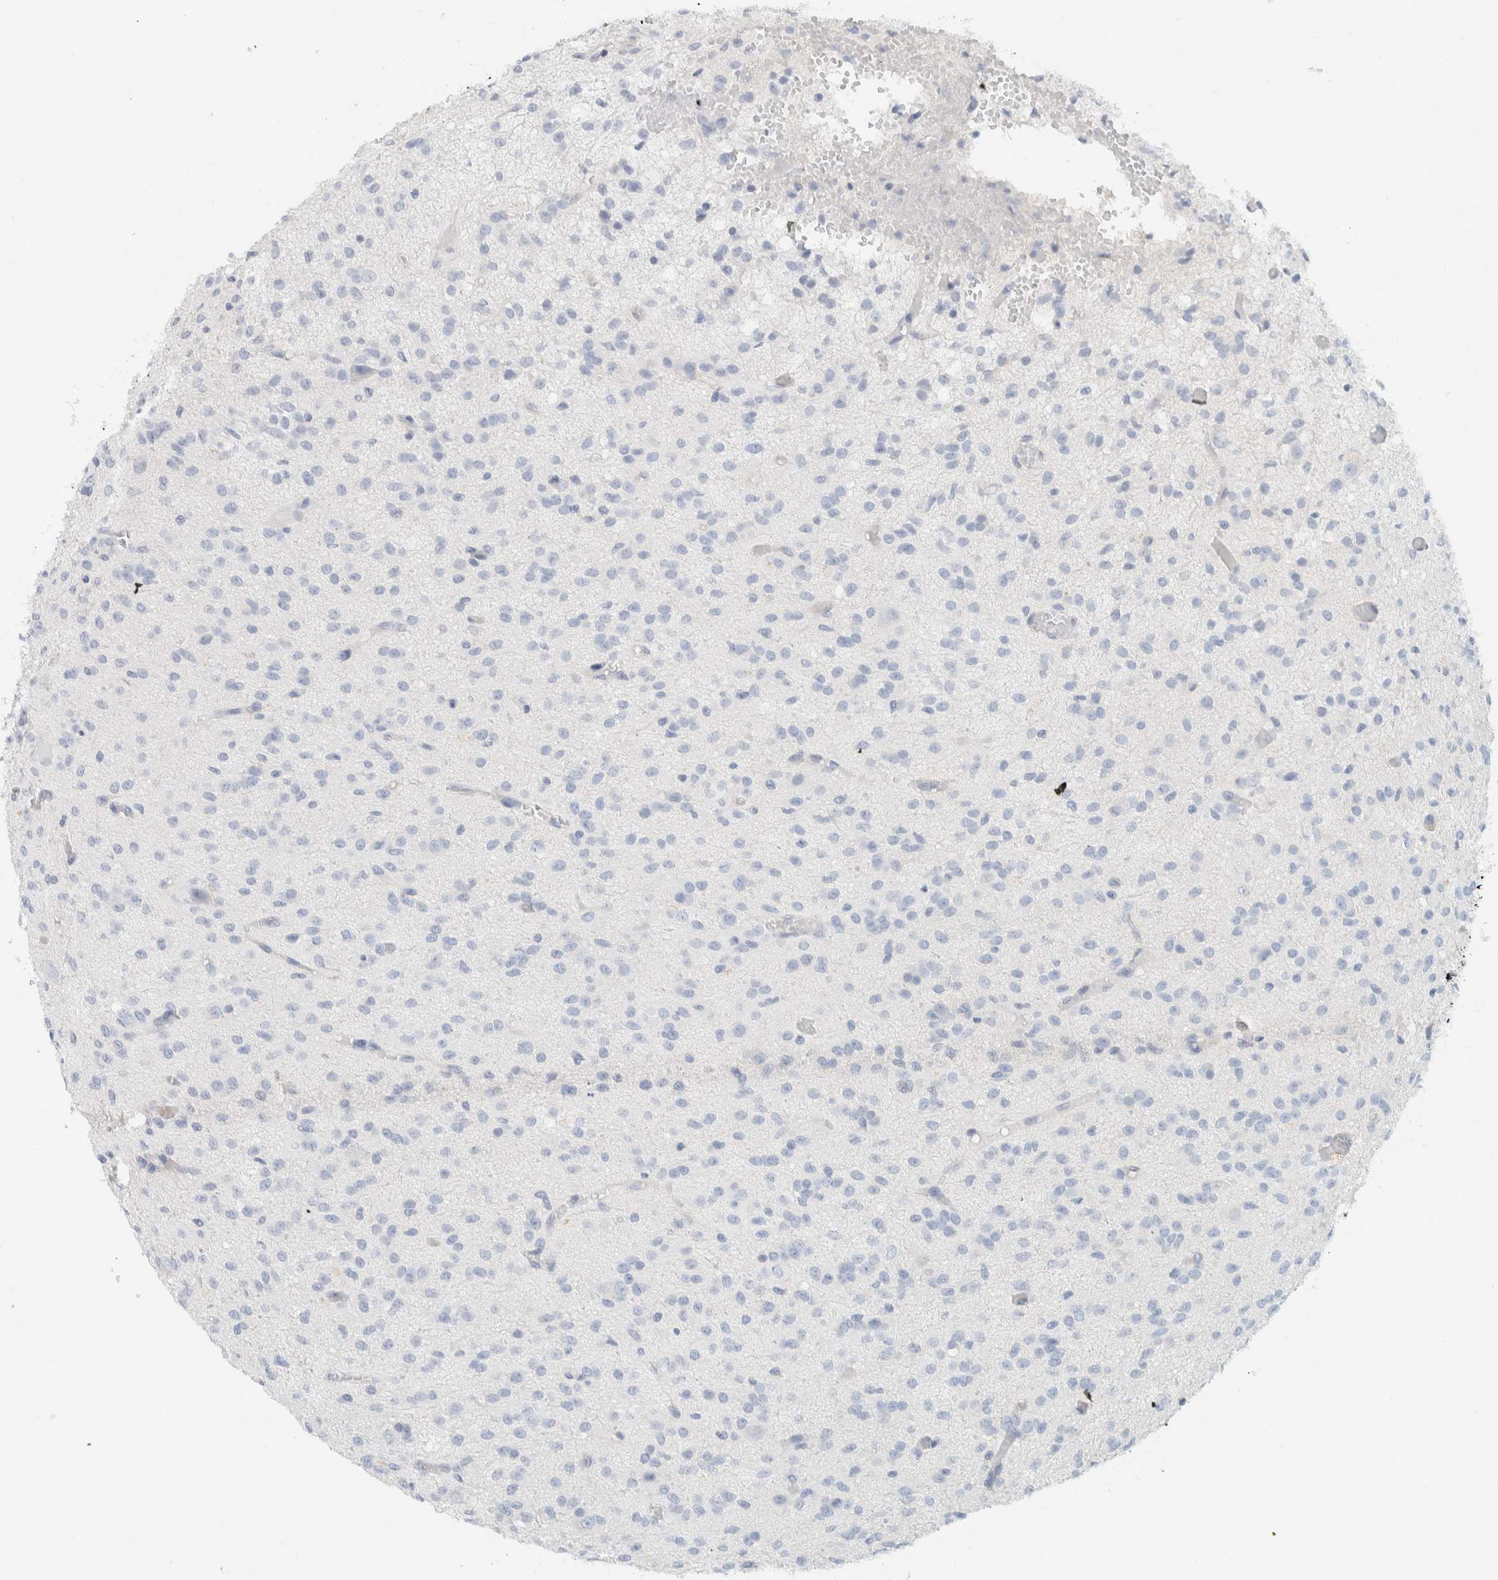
{"staining": {"intensity": "negative", "quantity": "none", "location": "none"}, "tissue": "glioma", "cell_type": "Tumor cells", "image_type": "cancer", "snomed": [{"axis": "morphology", "description": "Glioma, malignant, High grade"}, {"axis": "topography", "description": "Brain"}], "caption": "This is an IHC photomicrograph of human glioma. There is no expression in tumor cells.", "gene": "ALOX12B", "patient": {"sex": "female", "age": 59}}